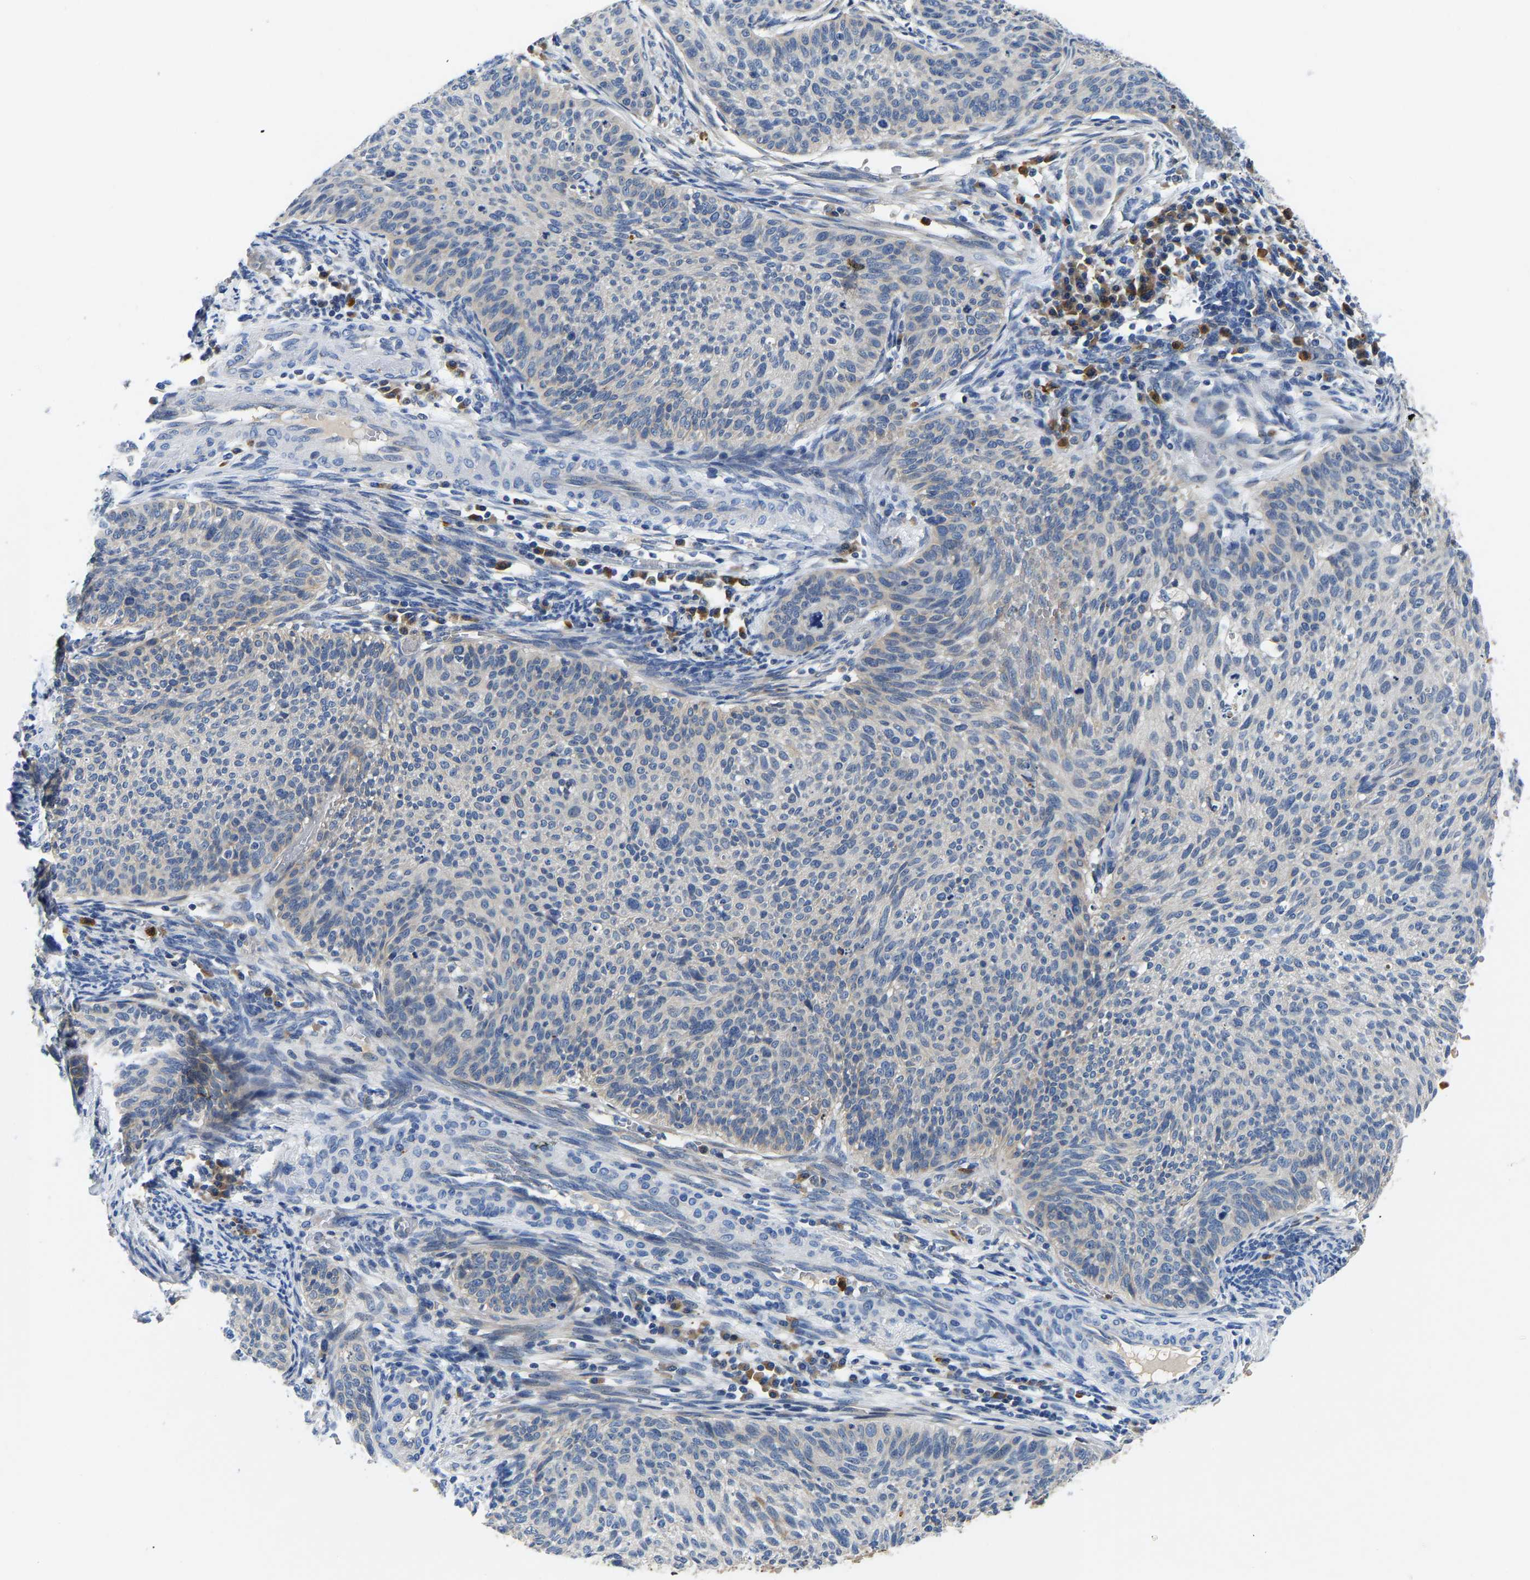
{"staining": {"intensity": "negative", "quantity": "none", "location": "none"}, "tissue": "cervical cancer", "cell_type": "Tumor cells", "image_type": "cancer", "snomed": [{"axis": "morphology", "description": "Squamous cell carcinoma, NOS"}, {"axis": "topography", "description": "Cervix"}], "caption": "There is no significant positivity in tumor cells of cervical cancer (squamous cell carcinoma).", "gene": "TOR1B", "patient": {"sex": "female", "age": 70}}